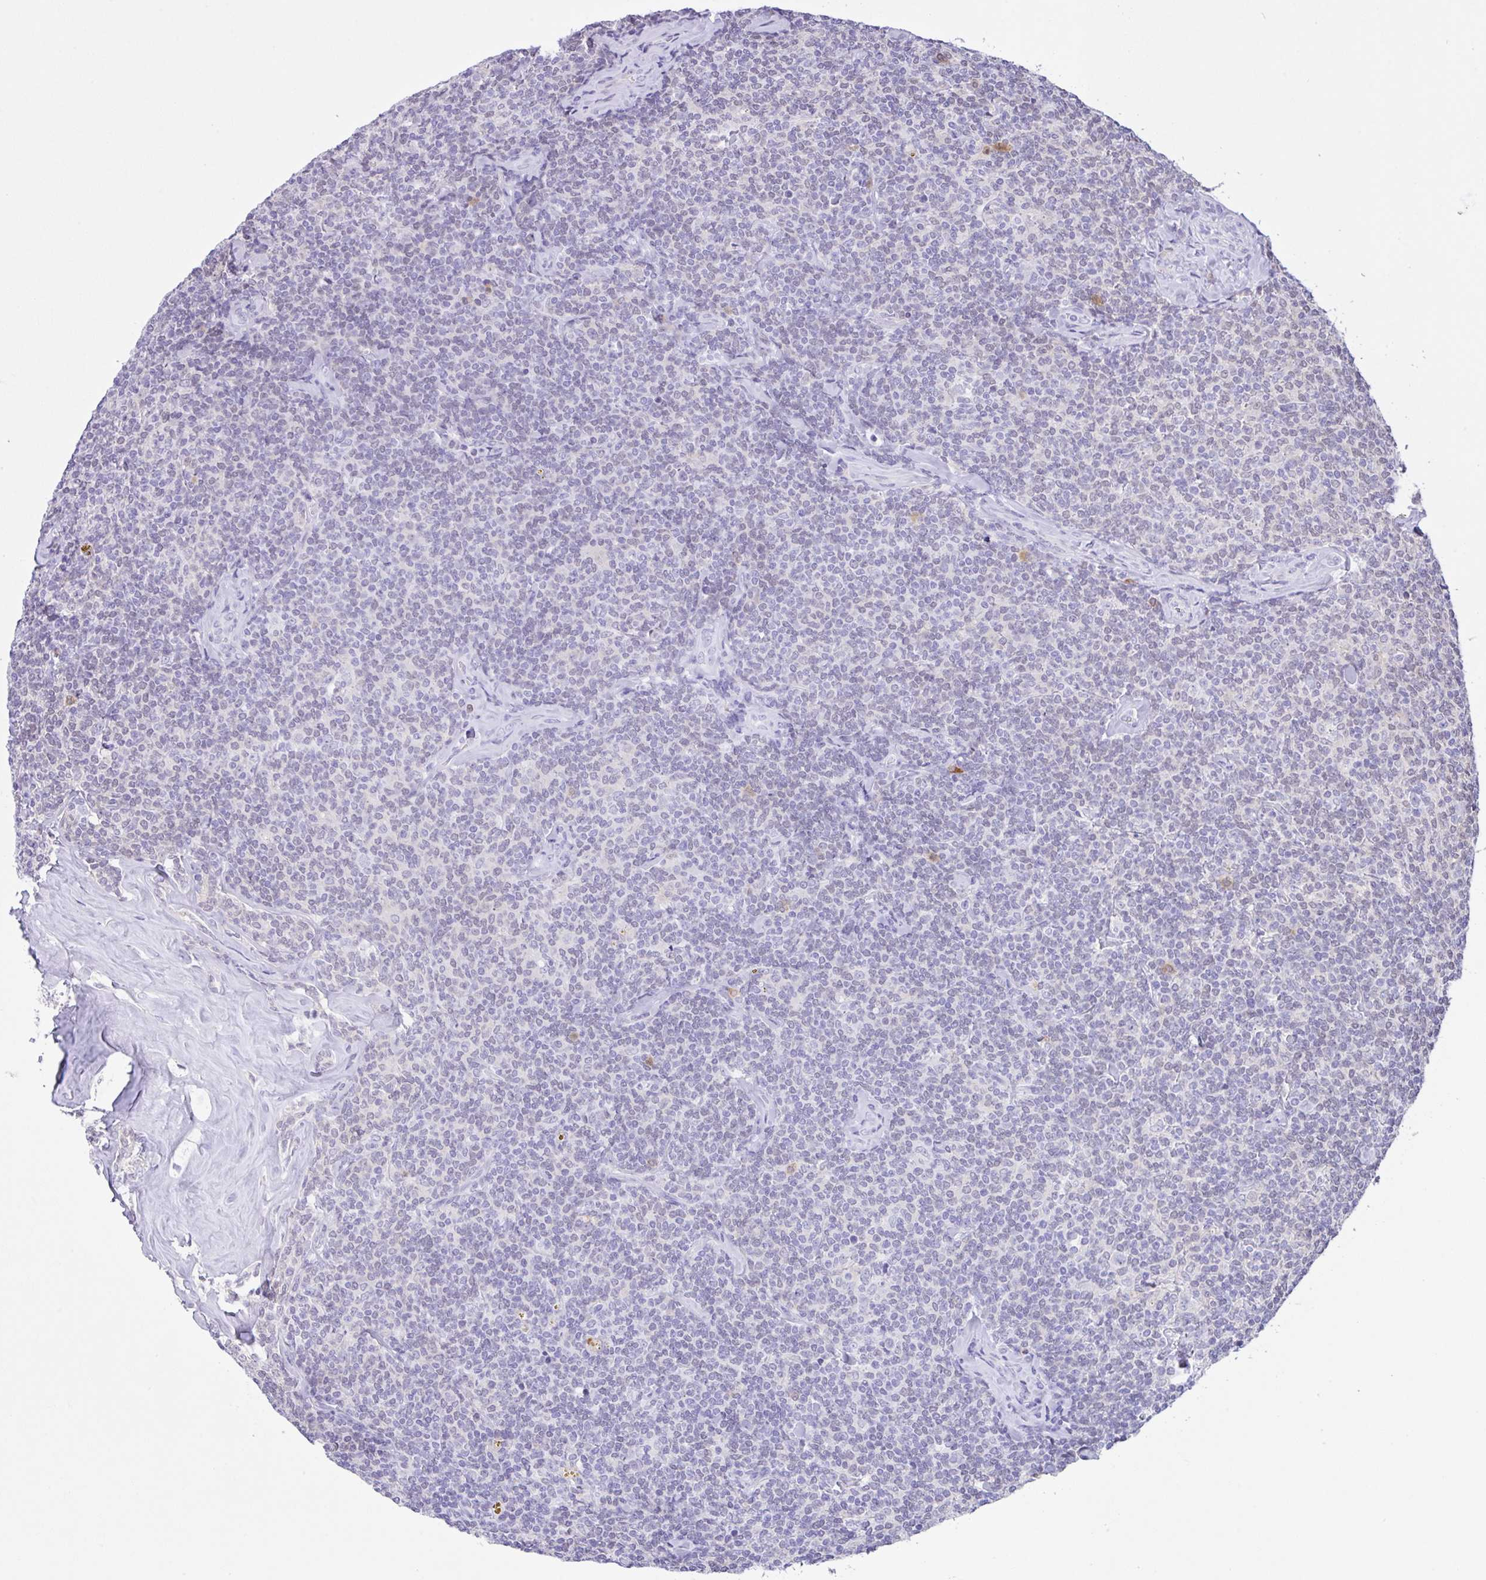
{"staining": {"intensity": "weak", "quantity": "<25%", "location": "cytoplasmic/membranous"}, "tissue": "lymphoma", "cell_type": "Tumor cells", "image_type": "cancer", "snomed": [{"axis": "morphology", "description": "Malignant lymphoma, non-Hodgkin's type, Low grade"}, {"axis": "topography", "description": "Lymph node"}], "caption": "This is an immunohistochemistry histopathology image of human lymphoma. There is no expression in tumor cells.", "gene": "NCF1", "patient": {"sex": "female", "age": 56}}